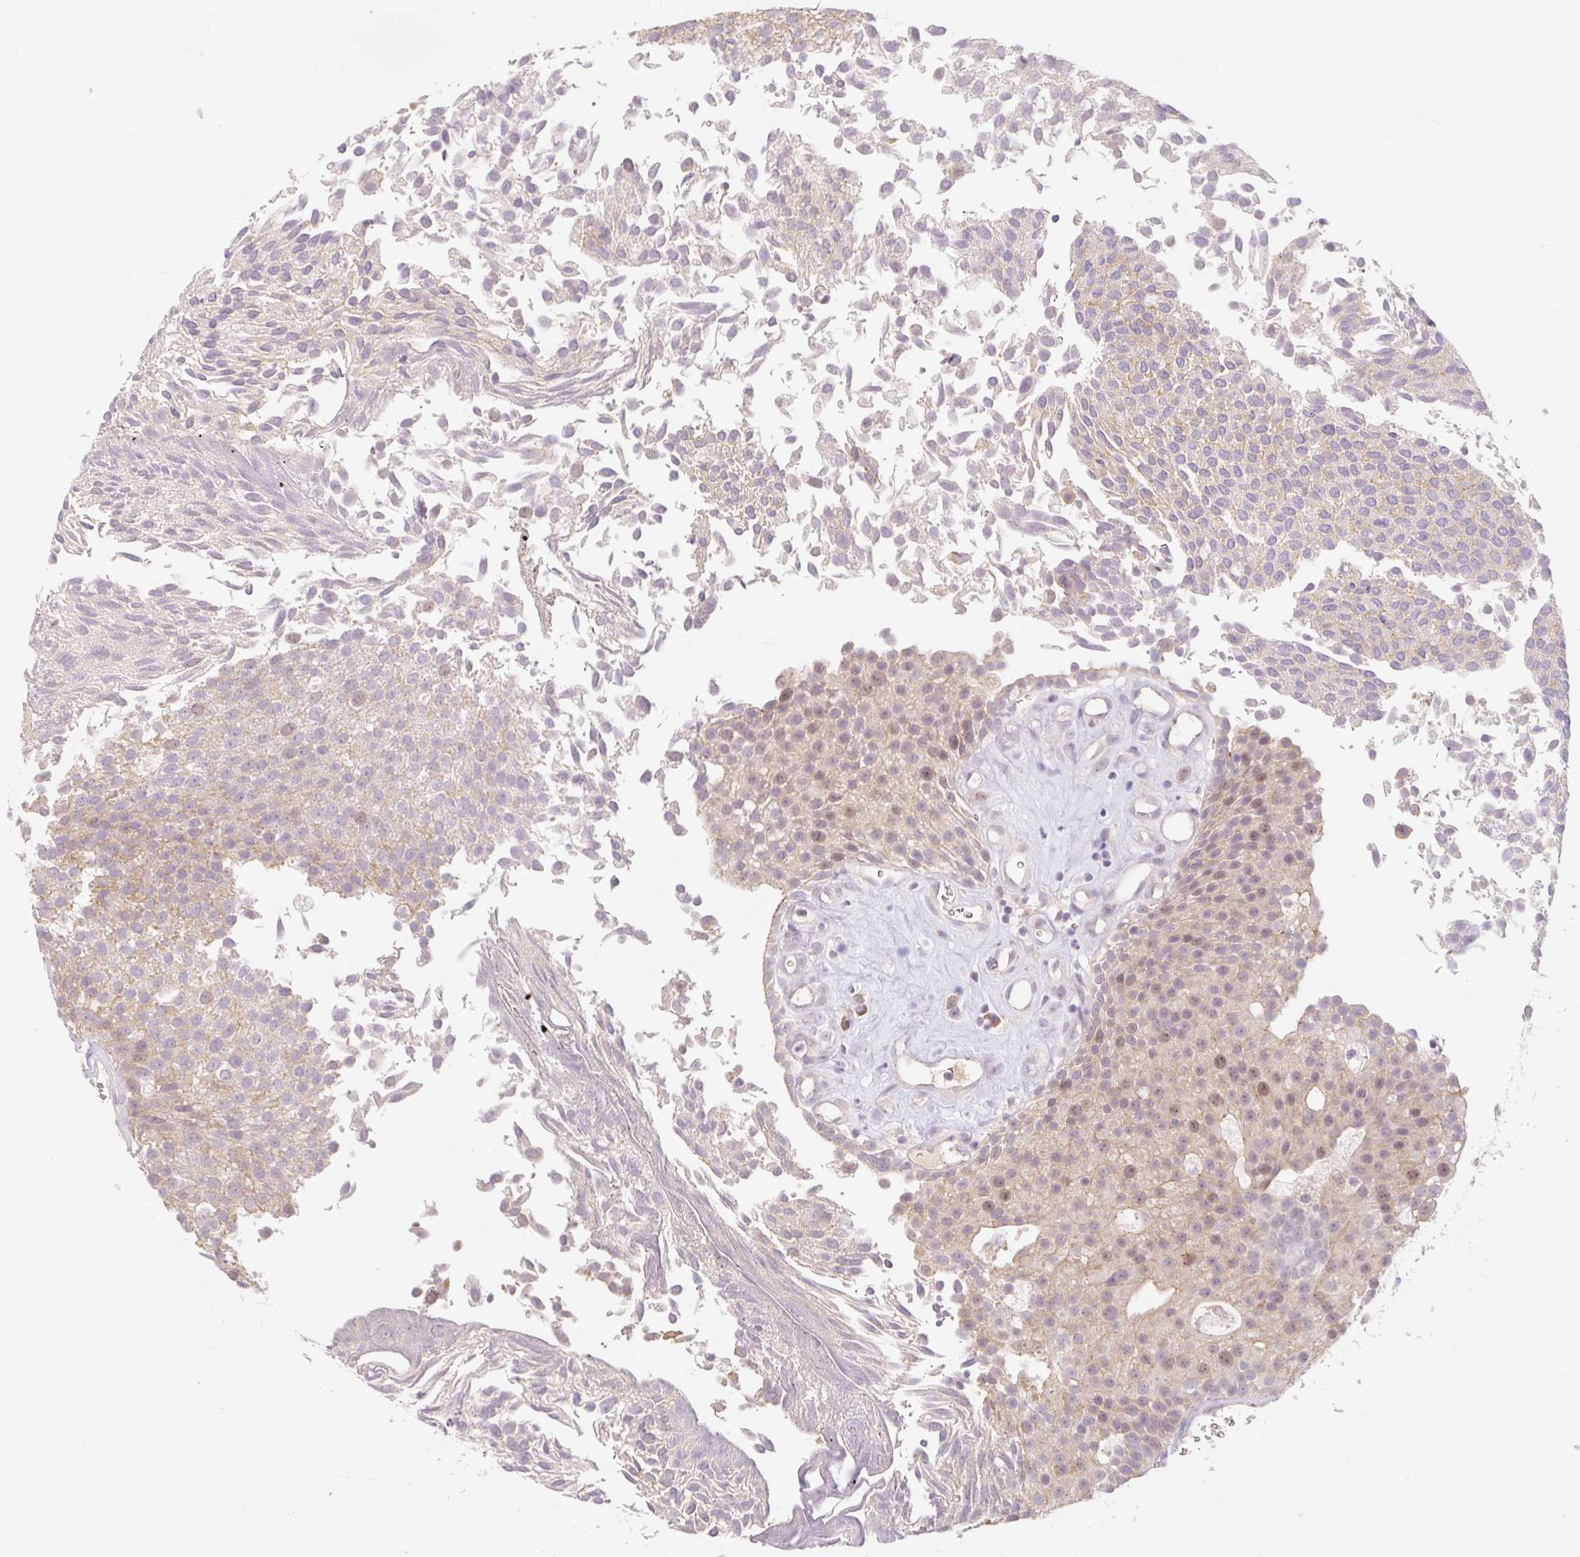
{"staining": {"intensity": "weak", "quantity": "25%-75%", "location": "nuclear"}, "tissue": "urothelial cancer", "cell_type": "Tumor cells", "image_type": "cancer", "snomed": [{"axis": "morphology", "description": "Urothelial carcinoma, Low grade"}, {"axis": "topography", "description": "Urinary bladder"}], "caption": "The immunohistochemical stain shows weak nuclear positivity in tumor cells of urothelial cancer tissue. The staining is performed using DAB brown chromogen to label protein expression. The nuclei are counter-stained blue using hematoxylin.", "gene": "MIA2", "patient": {"sex": "female", "age": 79}}